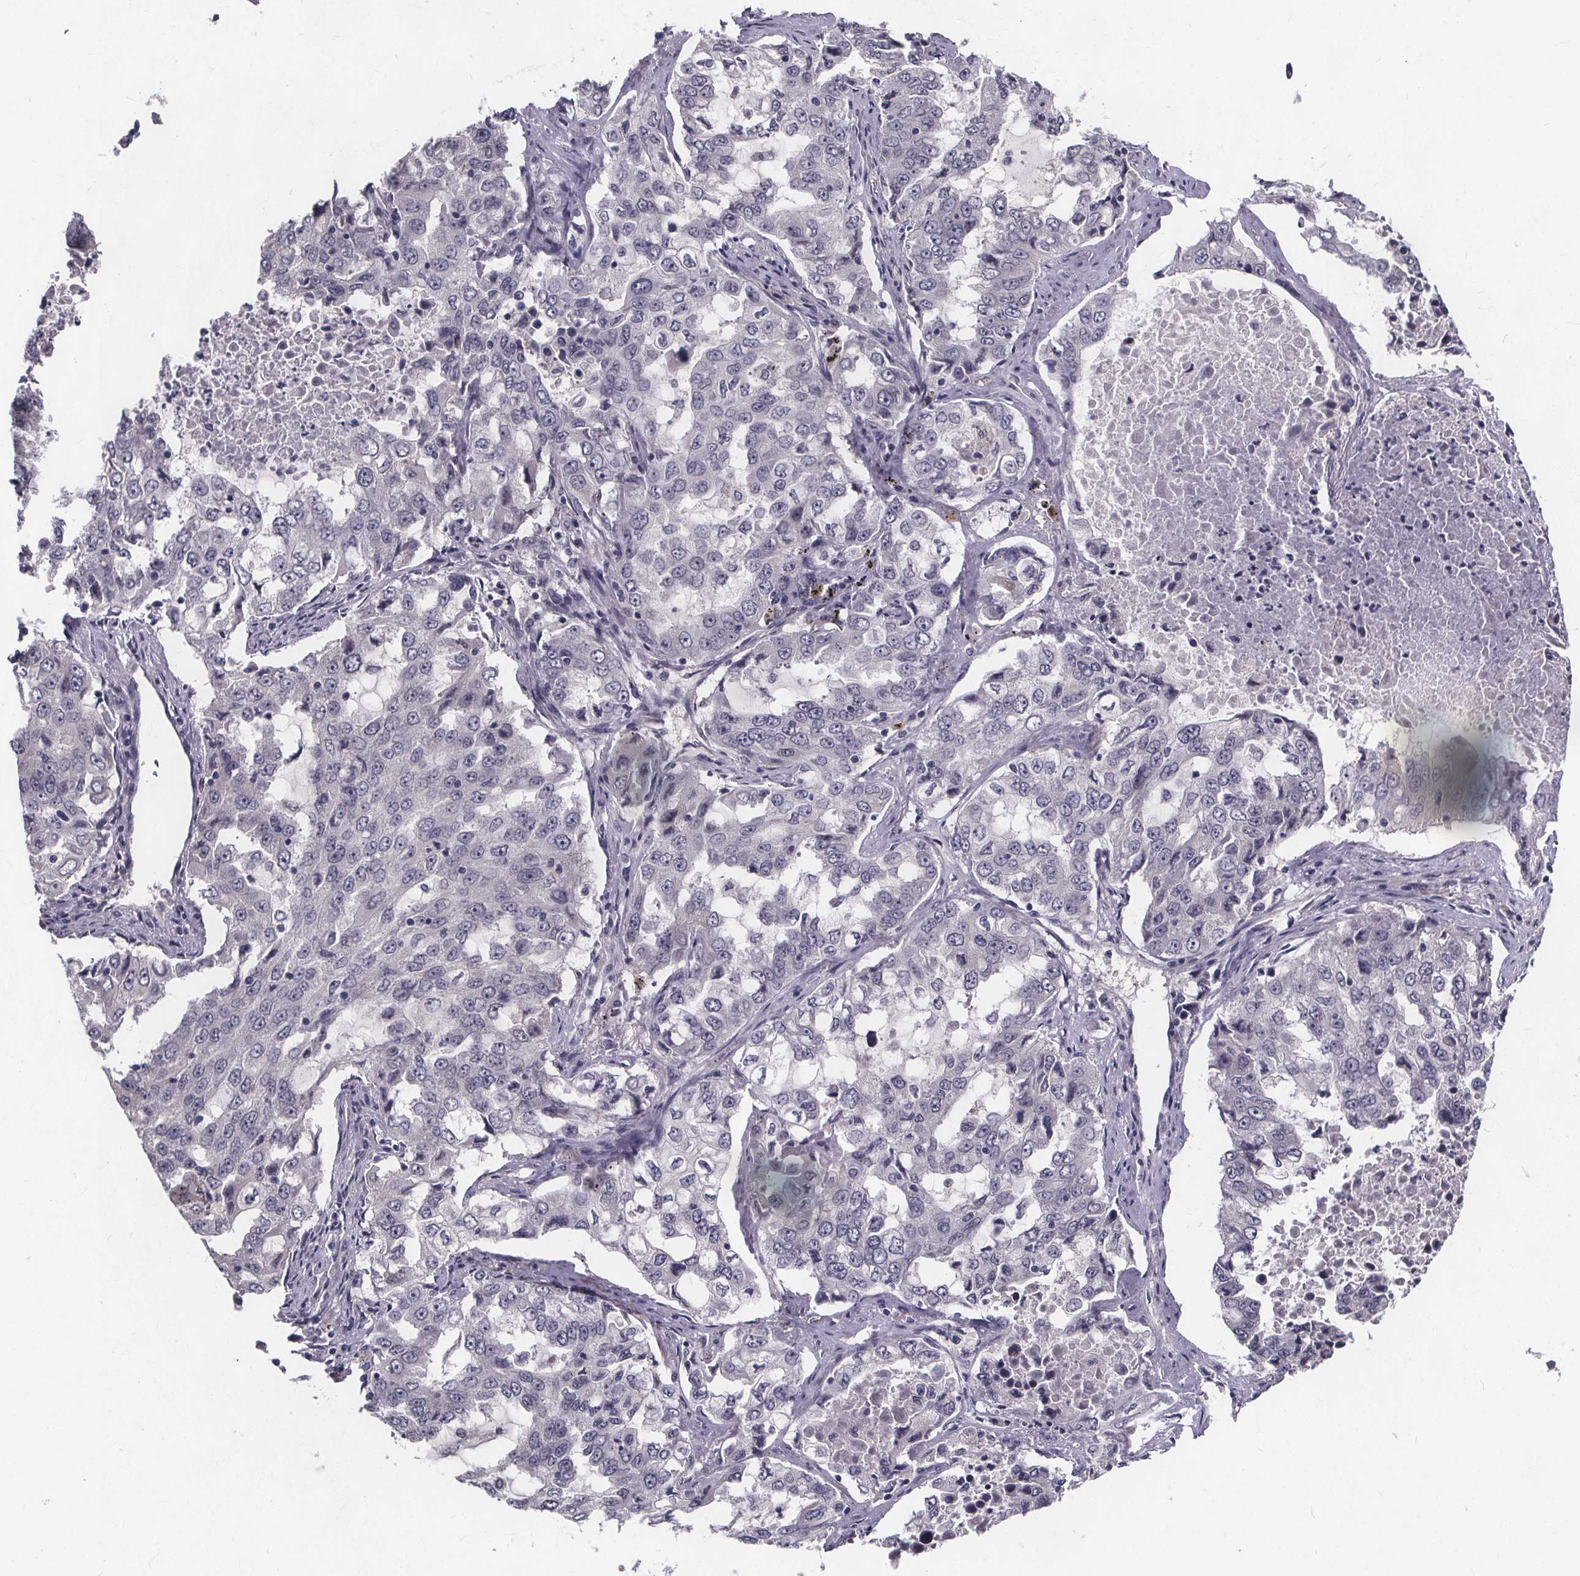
{"staining": {"intensity": "negative", "quantity": "none", "location": "none"}, "tissue": "lung cancer", "cell_type": "Tumor cells", "image_type": "cancer", "snomed": [{"axis": "morphology", "description": "Adenocarcinoma, NOS"}, {"axis": "topography", "description": "Lung"}], "caption": "High magnification brightfield microscopy of lung cancer (adenocarcinoma) stained with DAB (3,3'-diaminobenzidine) (brown) and counterstained with hematoxylin (blue): tumor cells show no significant positivity. The staining was performed using DAB to visualize the protein expression in brown, while the nuclei were stained in blue with hematoxylin (Magnification: 20x).", "gene": "FAM181B", "patient": {"sex": "female", "age": 61}}